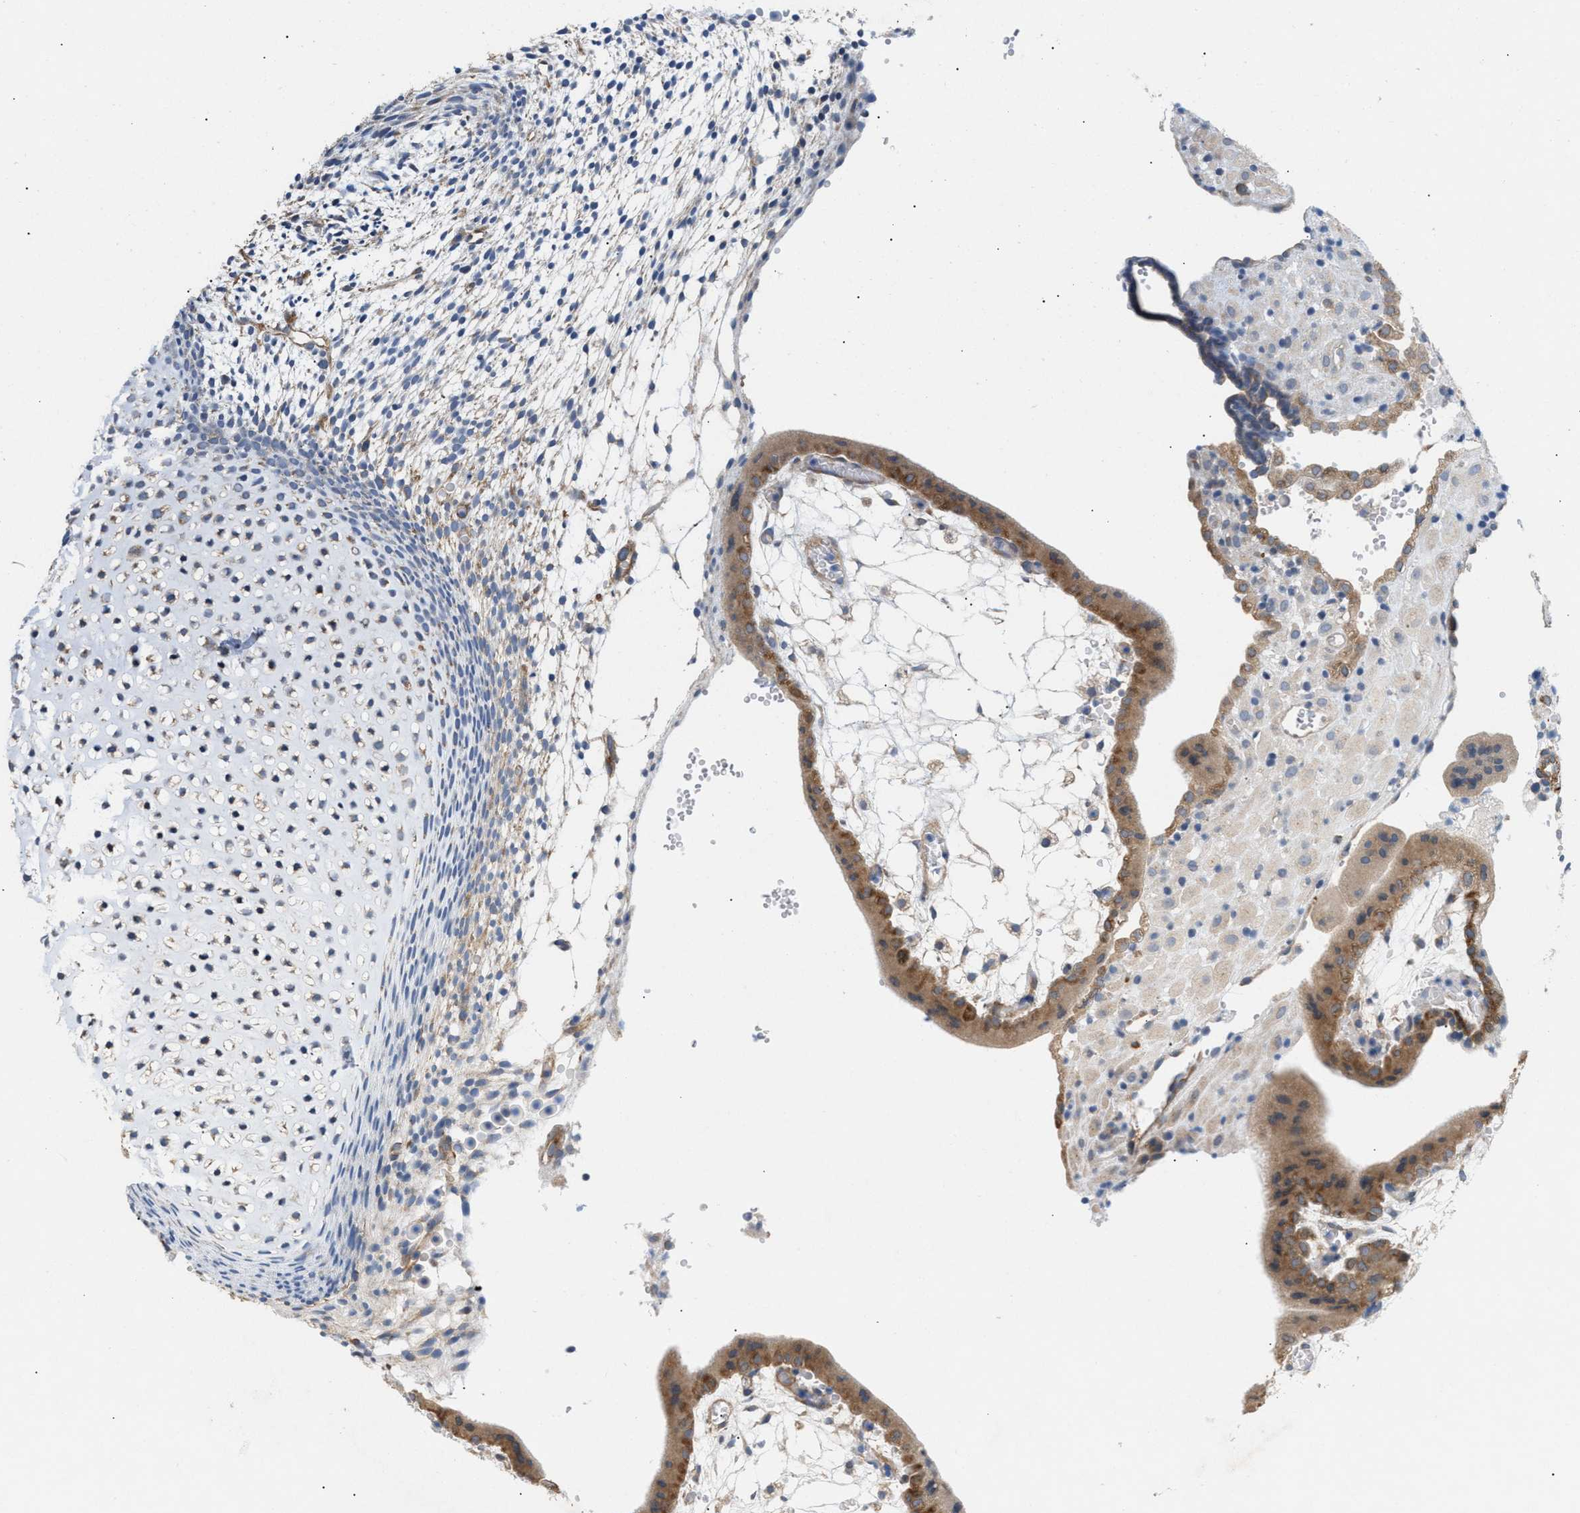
{"staining": {"intensity": "moderate", "quantity": ">75%", "location": "cytoplasmic/membranous"}, "tissue": "placenta", "cell_type": "Trophoblastic cells", "image_type": "normal", "snomed": [{"axis": "morphology", "description": "Normal tissue, NOS"}, {"axis": "topography", "description": "Placenta"}], "caption": "Placenta stained with a brown dye demonstrates moderate cytoplasmic/membranous positive expression in approximately >75% of trophoblastic cells.", "gene": "UBAP2", "patient": {"sex": "female", "age": 18}}